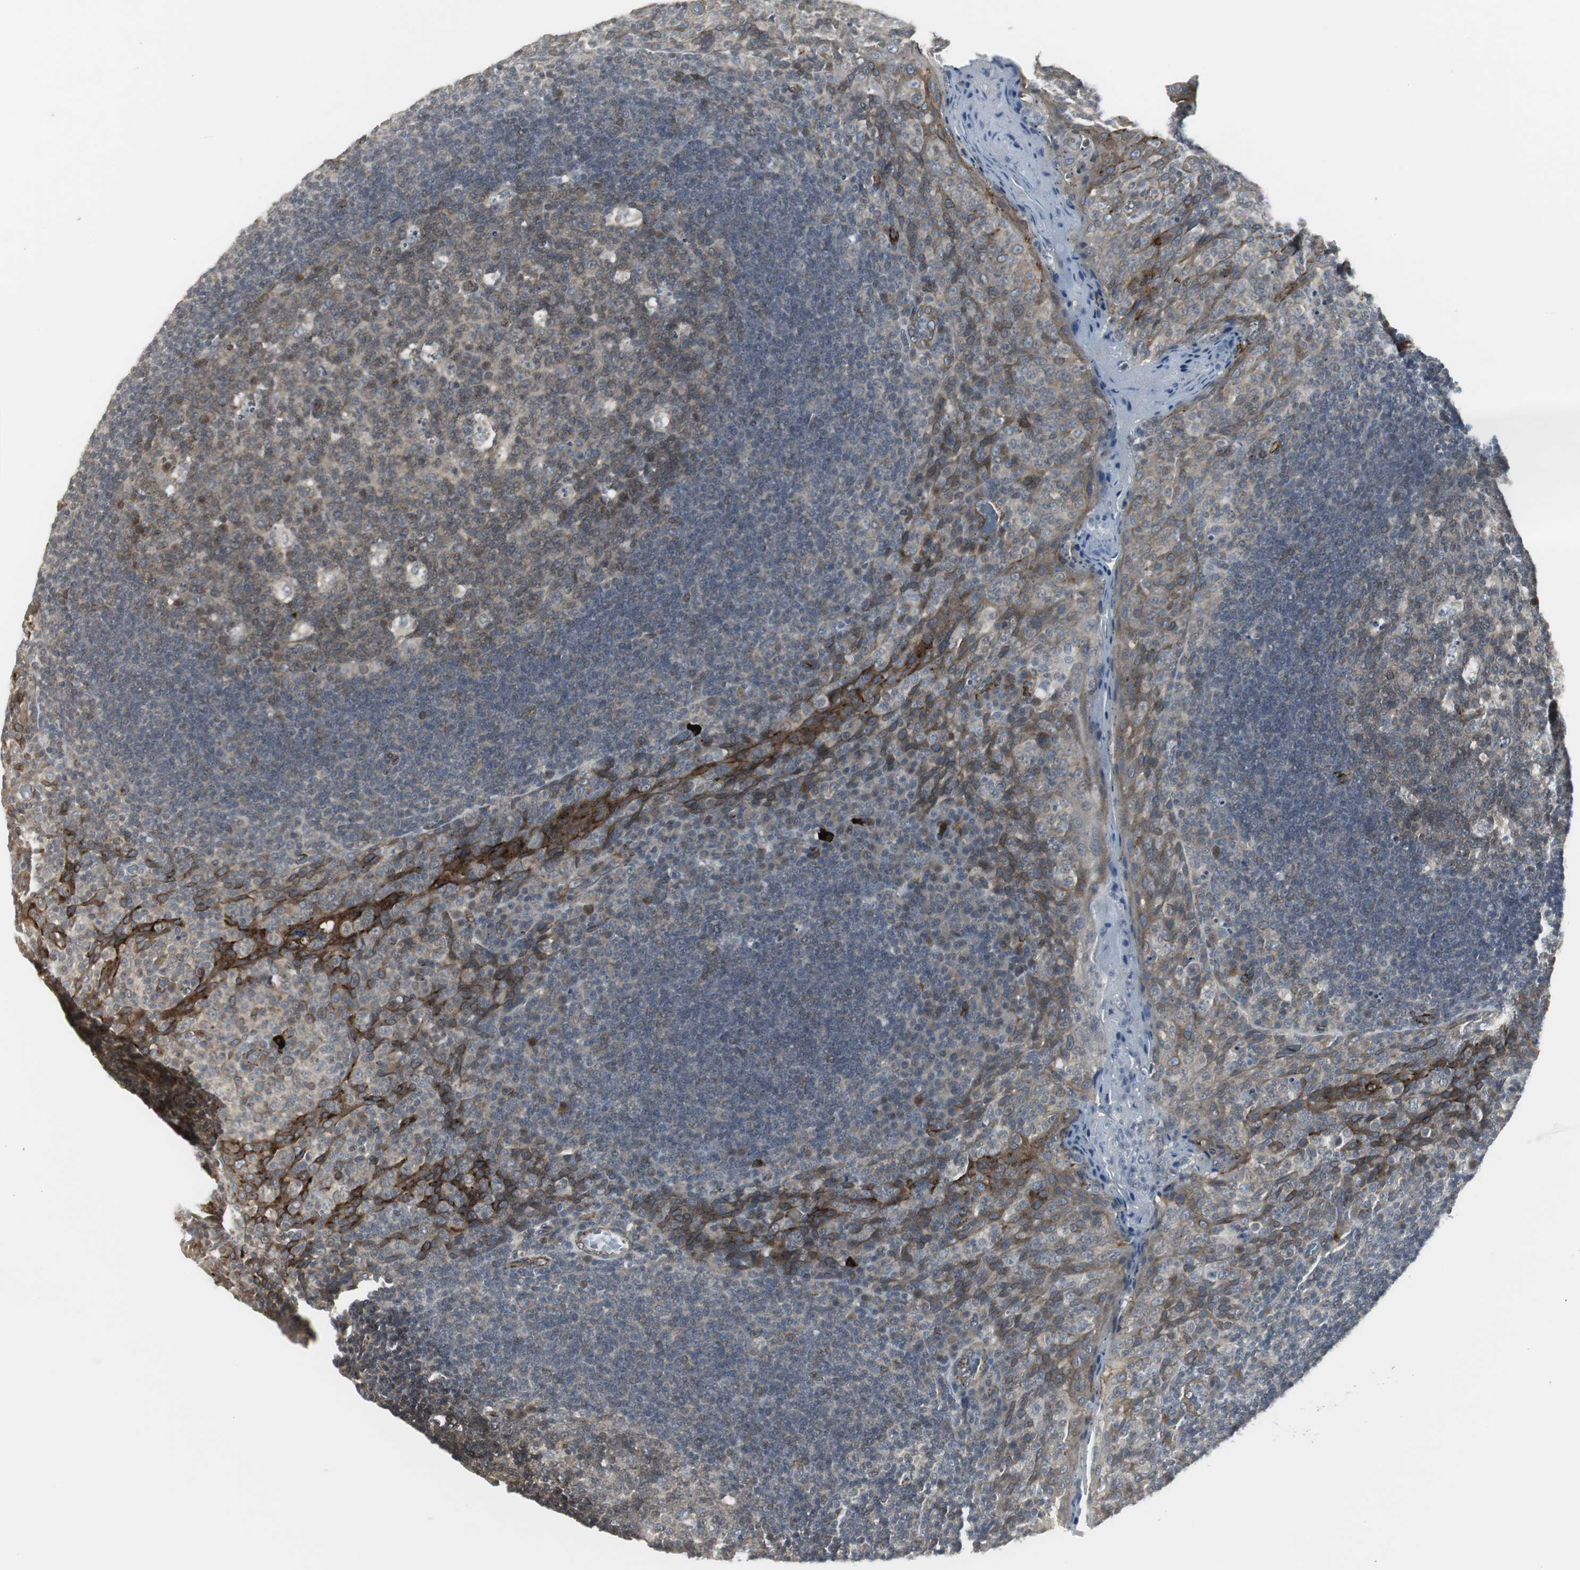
{"staining": {"intensity": "moderate", "quantity": "25%-75%", "location": "cytoplasmic/membranous"}, "tissue": "tonsil", "cell_type": "Germinal center cells", "image_type": "normal", "snomed": [{"axis": "morphology", "description": "Normal tissue, NOS"}, {"axis": "topography", "description": "Tonsil"}], "caption": "Brown immunohistochemical staining in normal human tonsil exhibits moderate cytoplasmic/membranous positivity in approximately 25%-75% of germinal center cells.", "gene": "SCYL3", "patient": {"sex": "male", "age": 17}}